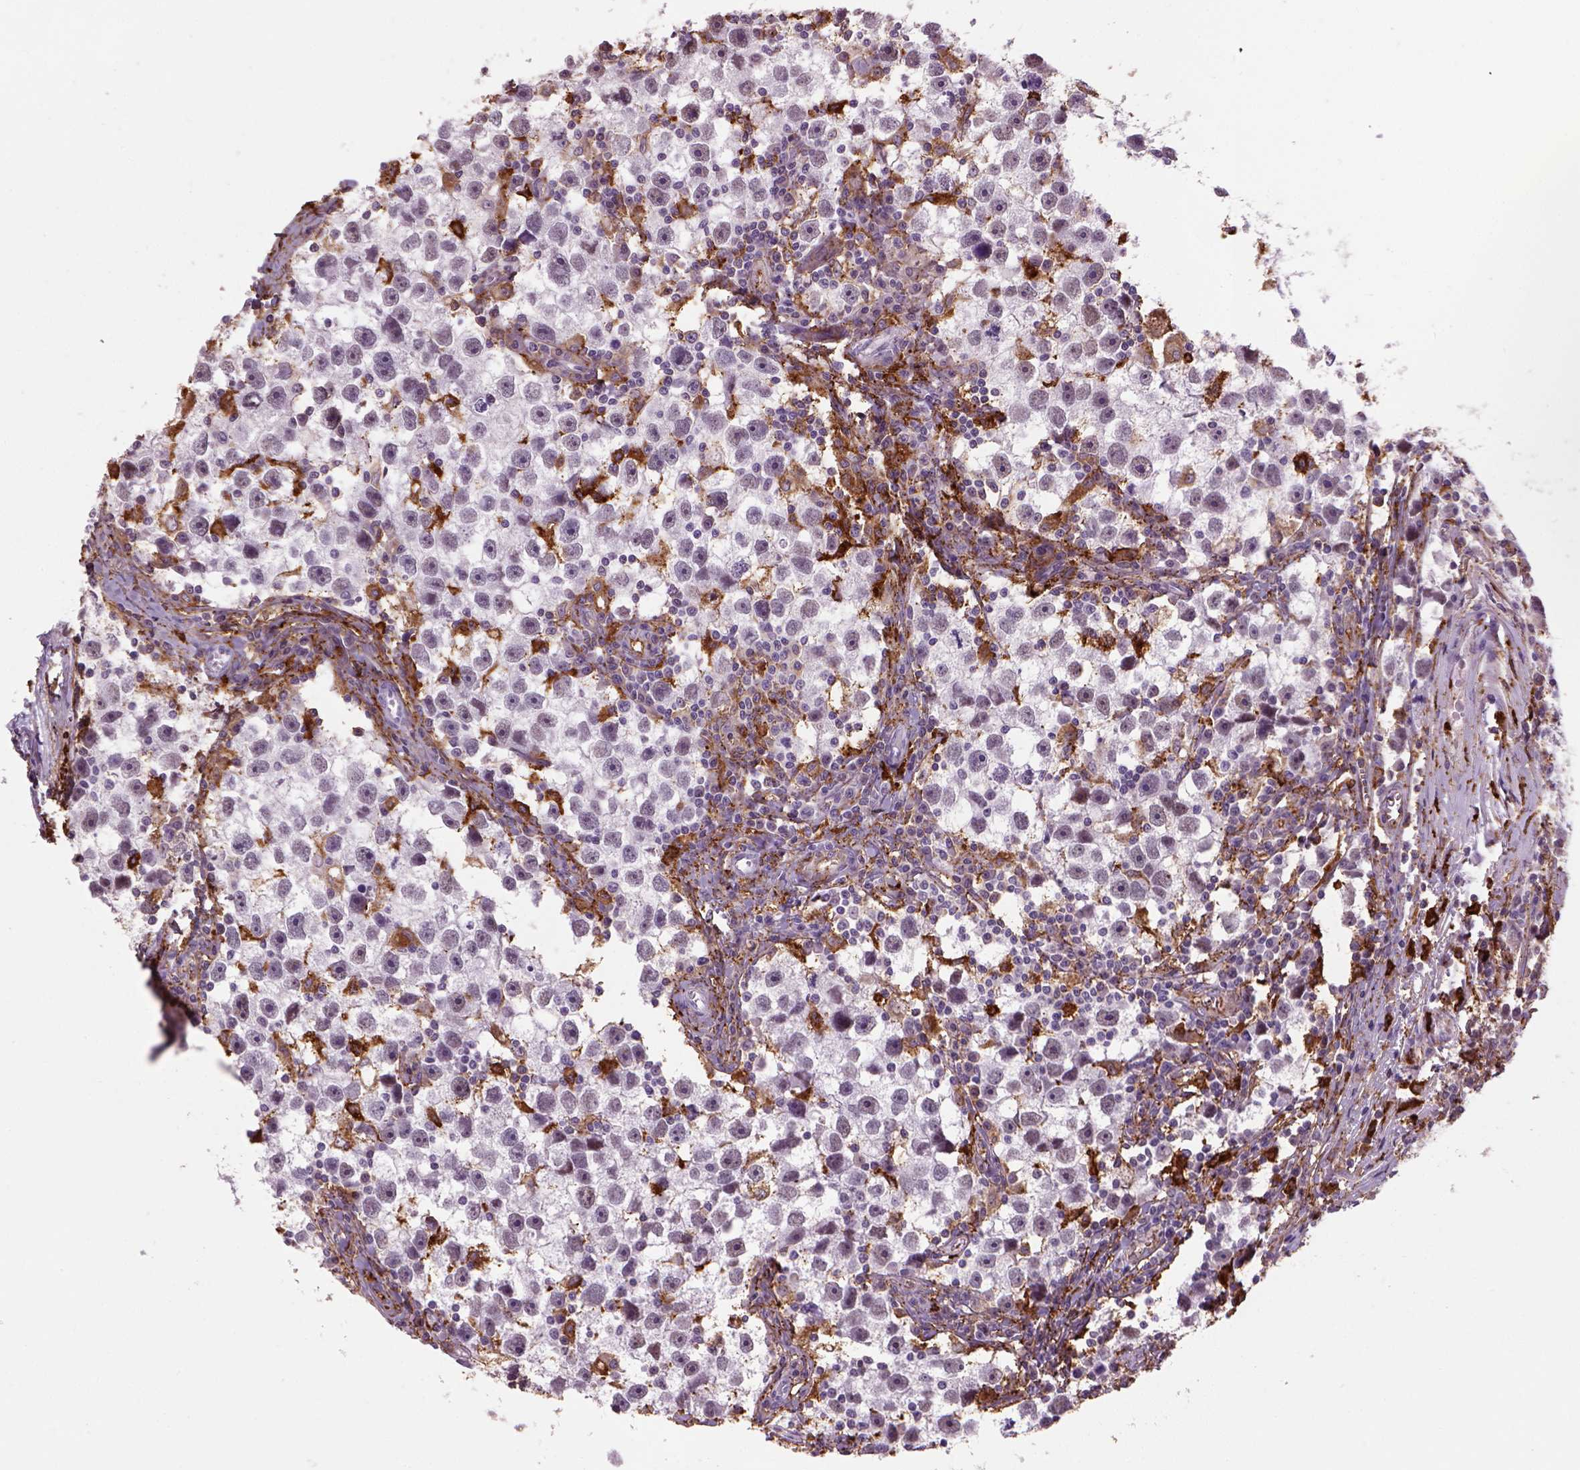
{"staining": {"intensity": "negative", "quantity": "none", "location": "none"}, "tissue": "testis cancer", "cell_type": "Tumor cells", "image_type": "cancer", "snomed": [{"axis": "morphology", "description": "Seminoma, NOS"}, {"axis": "topography", "description": "Testis"}], "caption": "There is no significant staining in tumor cells of testis cancer (seminoma).", "gene": "MARCKS", "patient": {"sex": "male", "age": 30}}